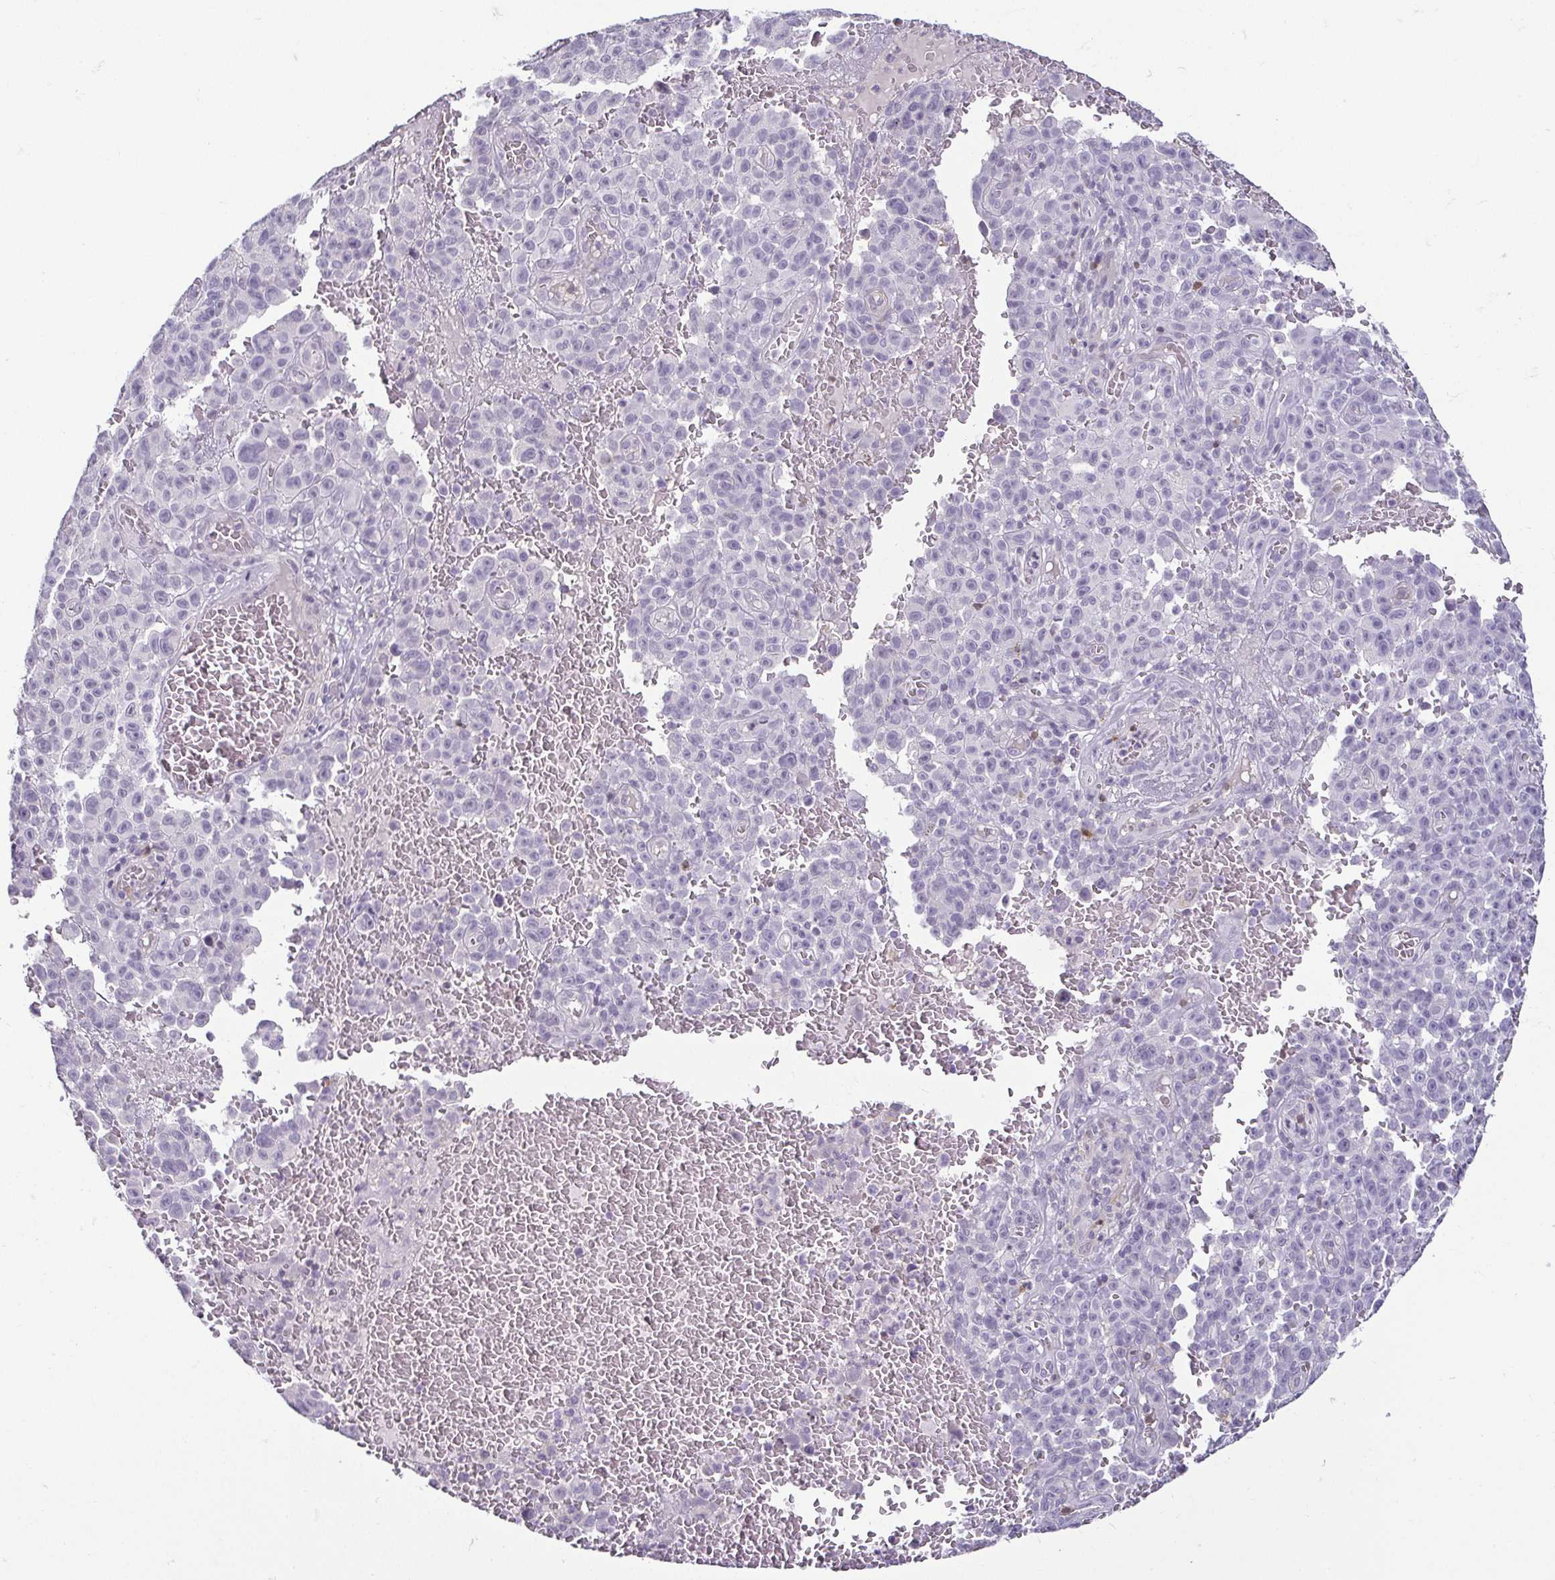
{"staining": {"intensity": "negative", "quantity": "none", "location": "none"}, "tissue": "melanoma", "cell_type": "Tumor cells", "image_type": "cancer", "snomed": [{"axis": "morphology", "description": "Malignant melanoma, NOS"}, {"axis": "topography", "description": "Skin"}], "caption": "High power microscopy histopathology image of an immunohistochemistry (IHC) micrograph of malignant melanoma, revealing no significant expression in tumor cells. (Immunohistochemistry, brightfield microscopy, high magnification).", "gene": "HOPX", "patient": {"sex": "female", "age": 82}}